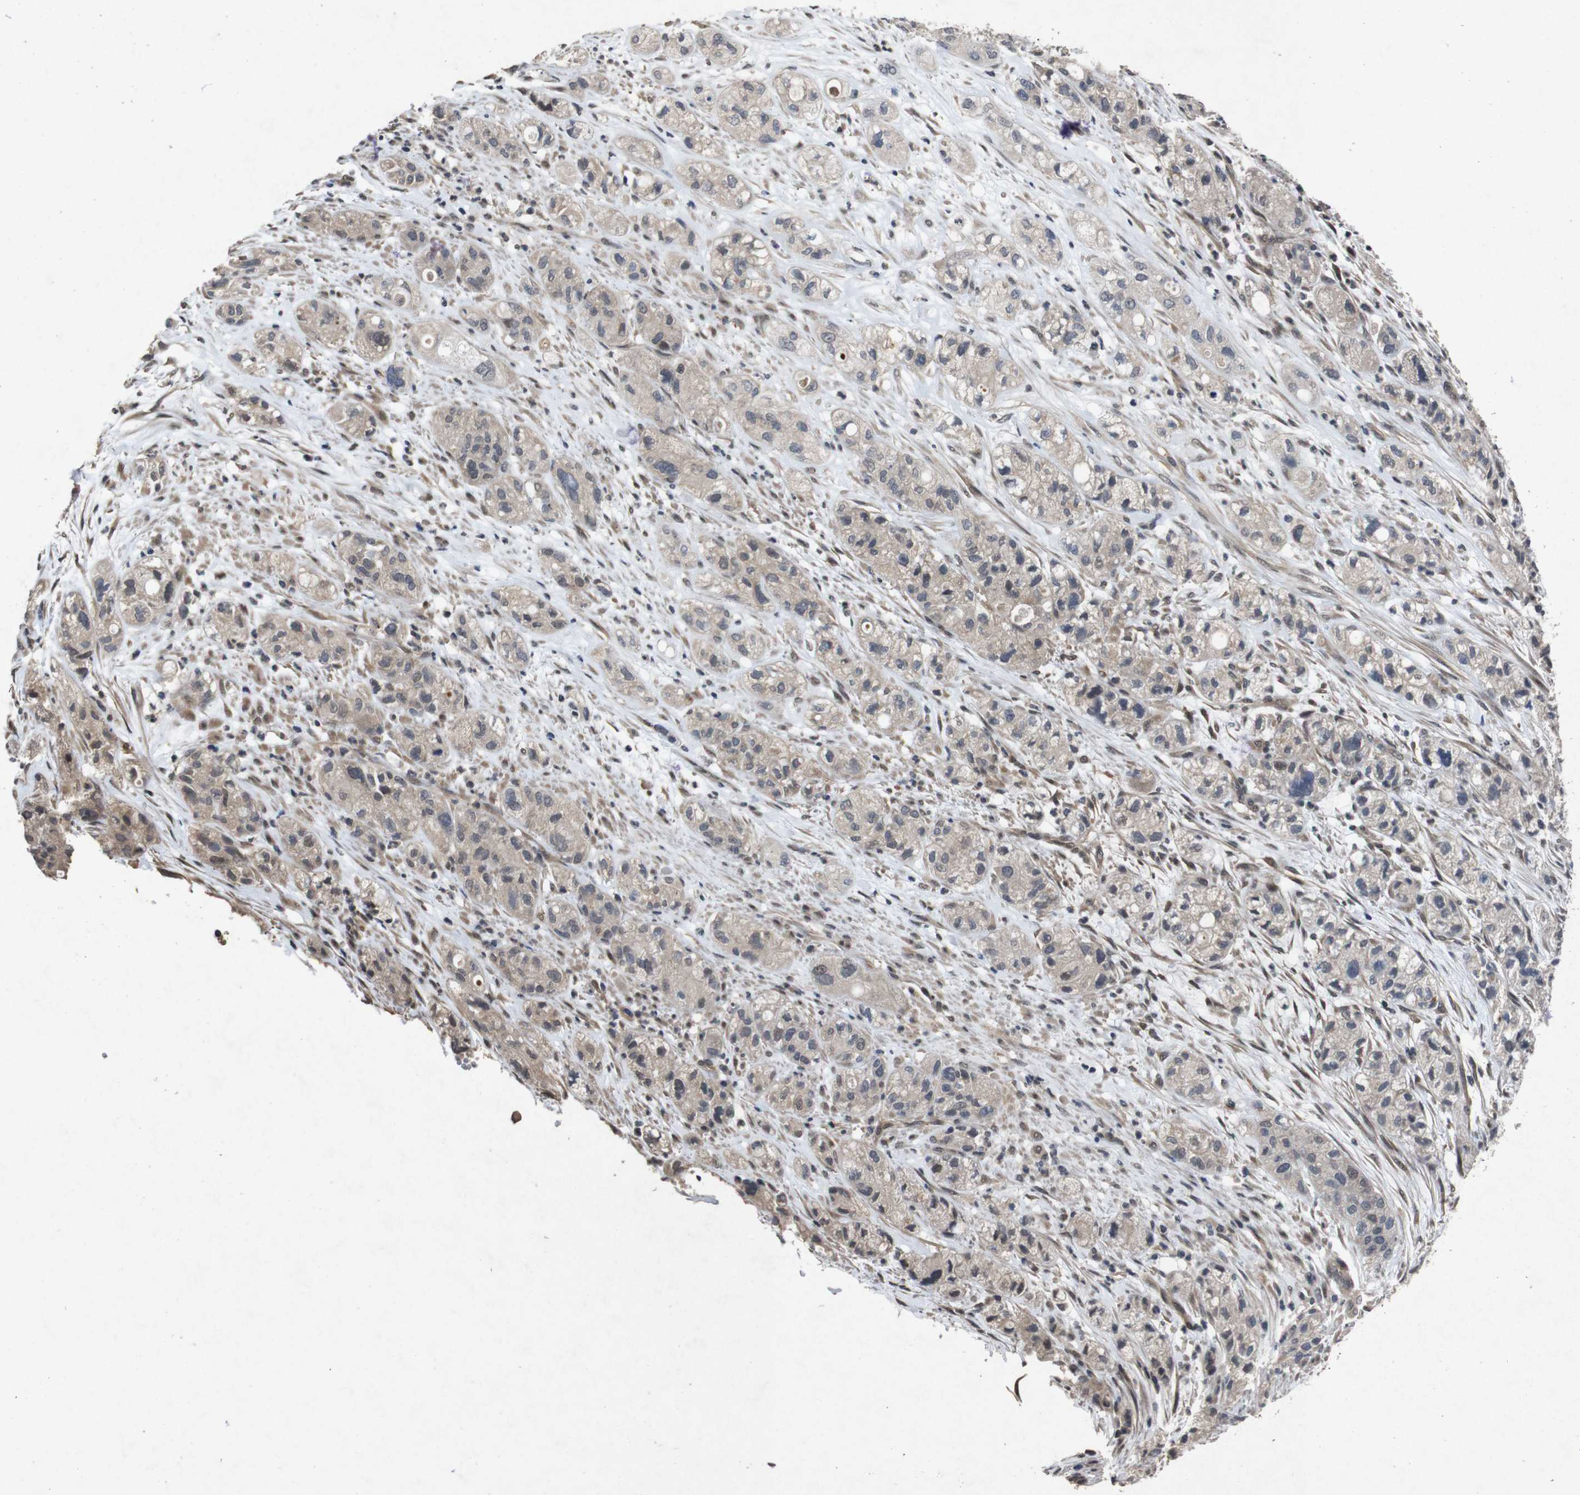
{"staining": {"intensity": "weak", "quantity": "25%-75%", "location": "cytoplasmic/membranous"}, "tissue": "pancreatic cancer", "cell_type": "Tumor cells", "image_type": "cancer", "snomed": [{"axis": "morphology", "description": "Adenocarcinoma, NOS"}, {"axis": "topography", "description": "Pancreas"}], "caption": "This micrograph shows pancreatic cancer (adenocarcinoma) stained with immunohistochemistry (IHC) to label a protein in brown. The cytoplasmic/membranous of tumor cells show weak positivity for the protein. Nuclei are counter-stained blue.", "gene": "AKT3", "patient": {"sex": "female", "age": 78}}